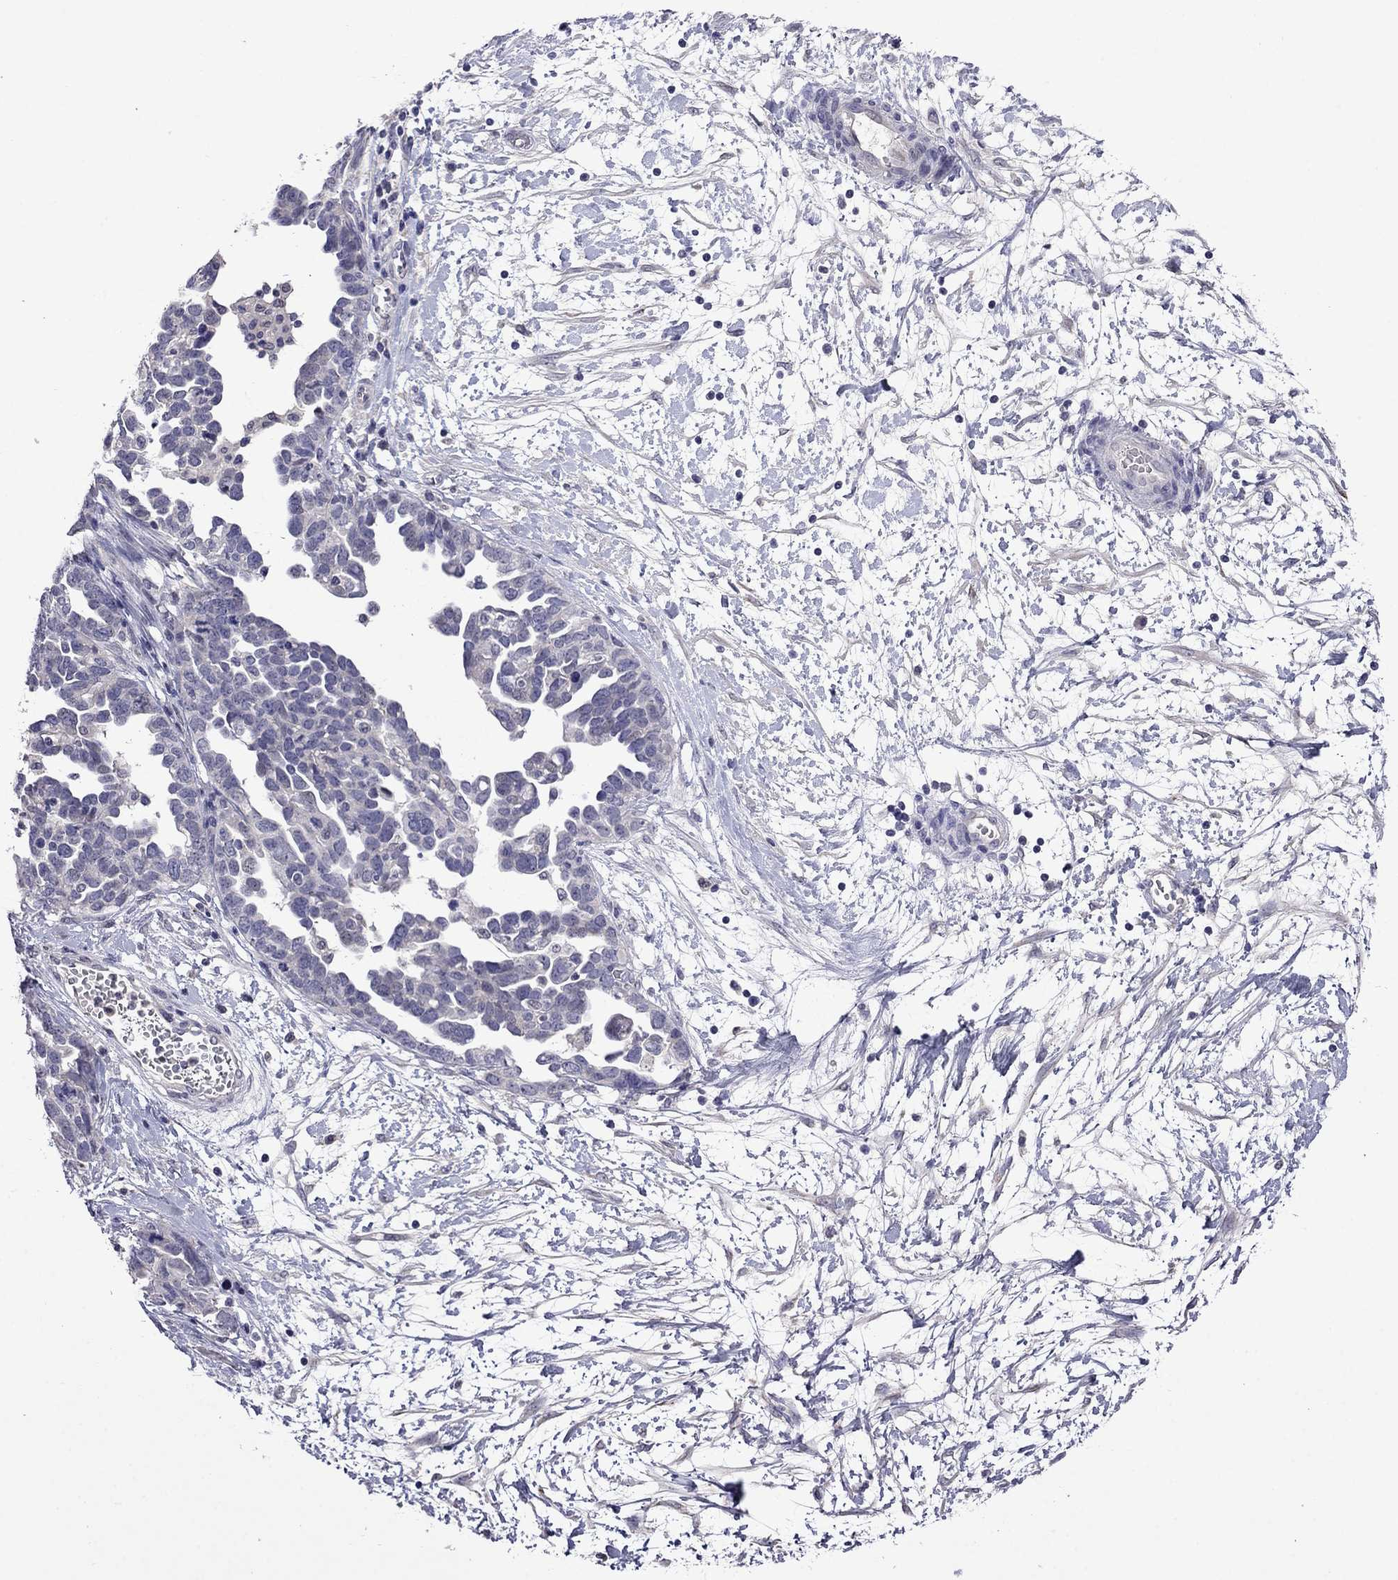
{"staining": {"intensity": "negative", "quantity": "none", "location": "none"}, "tissue": "ovarian cancer", "cell_type": "Tumor cells", "image_type": "cancer", "snomed": [{"axis": "morphology", "description": "Cystadenocarcinoma, serous, NOS"}, {"axis": "topography", "description": "Ovary"}], "caption": "The image shows no significant staining in tumor cells of ovarian cancer (serous cystadenocarcinoma).", "gene": "STAR", "patient": {"sex": "female", "age": 54}}